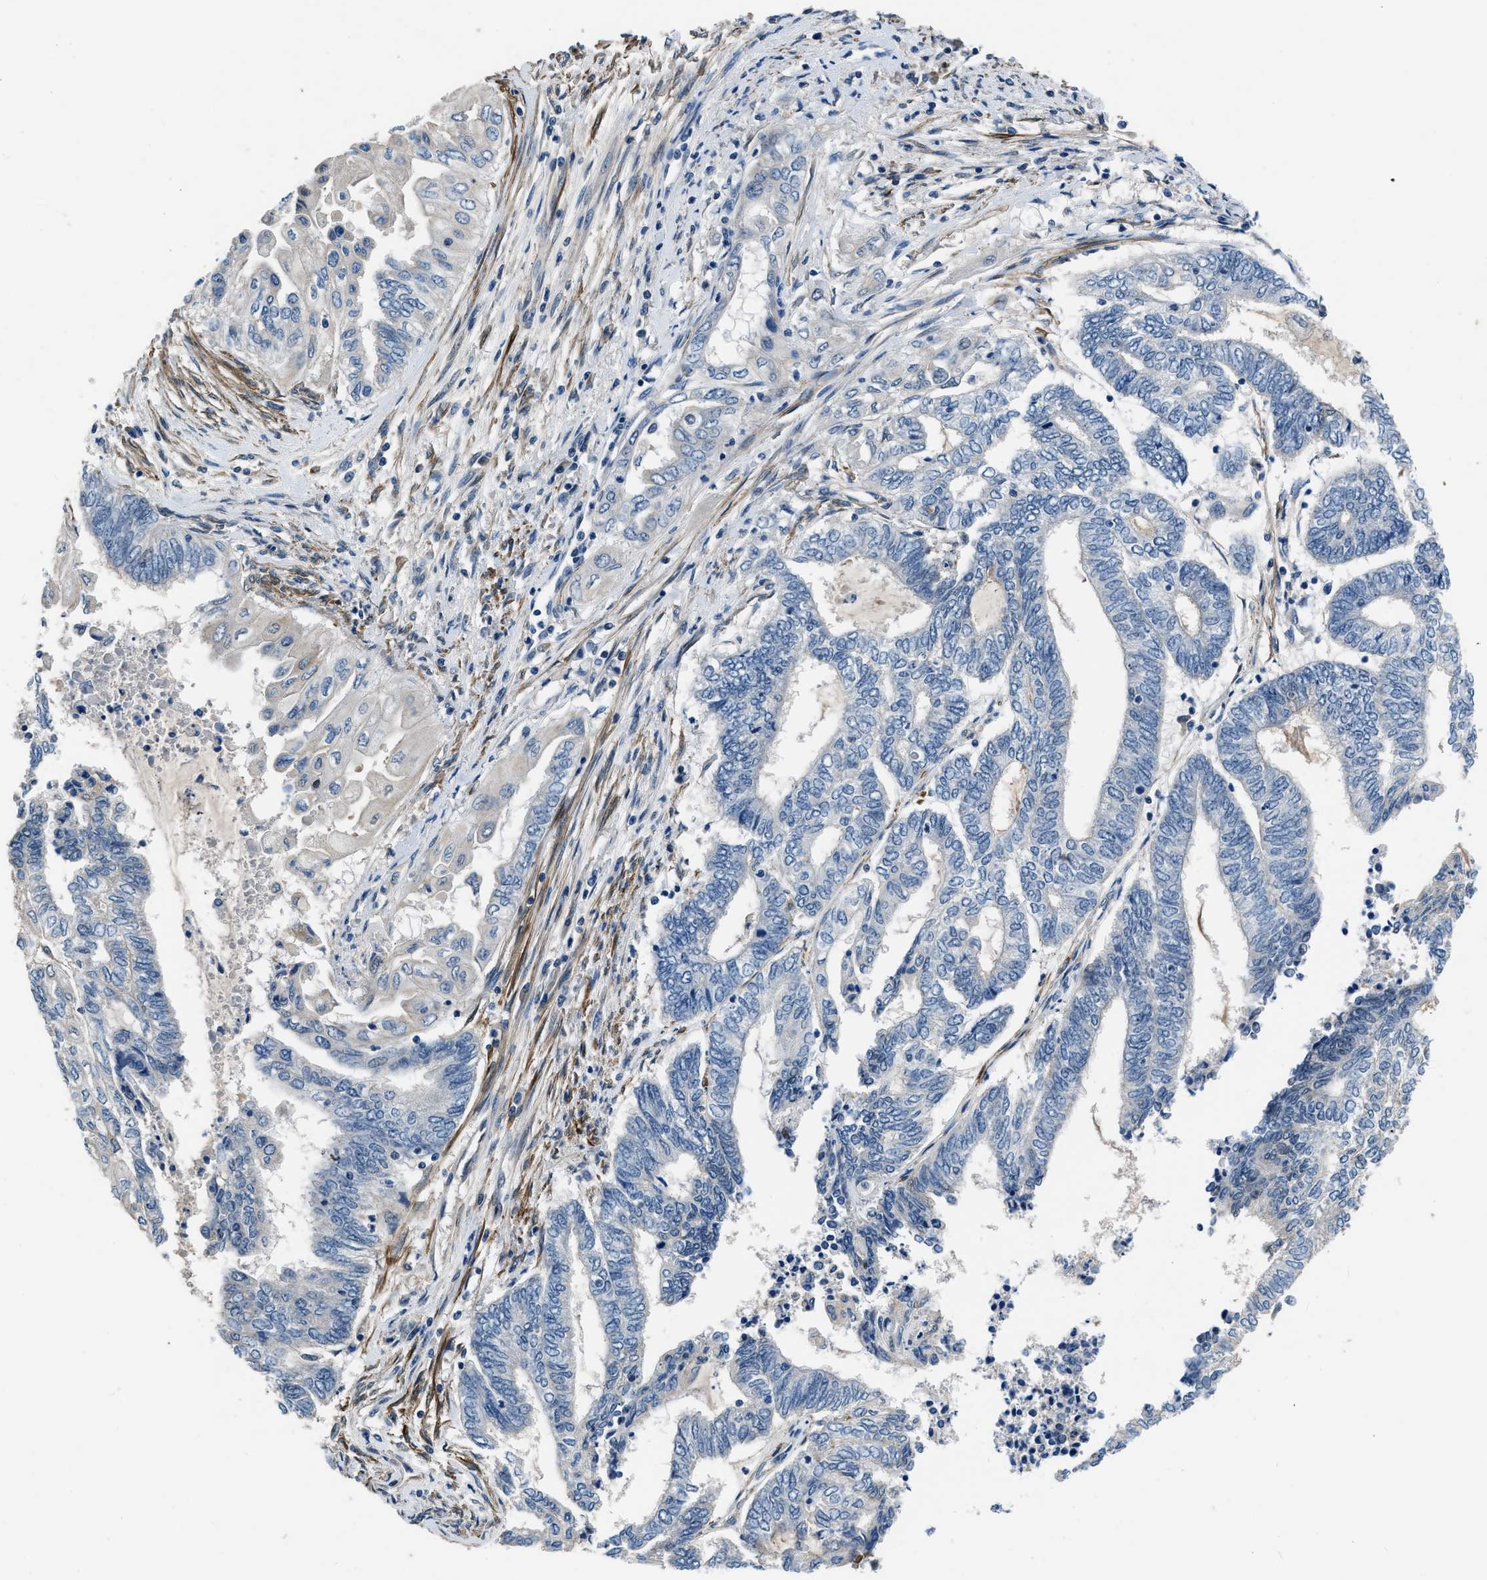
{"staining": {"intensity": "negative", "quantity": "none", "location": "none"}, "tissue": "endometrial cancer", "cell_type": "Tumor cells", "image_type": "cancer", "snomed": [{"axis": "morphology", "description": "Adenocarcinoma, NOS"}, {"axis": "topography", "description": "Uterus"}, {"axis": "topography", "description": "Endometrium"}], "caption": "Endometrial cancer (adenocarcinoma) stained for a protein using immunohistochemistry (IHC) exhibits no staining tumor cells.", "gene": "LANCL2", "patient": {"sex": "female", "age": 70}}